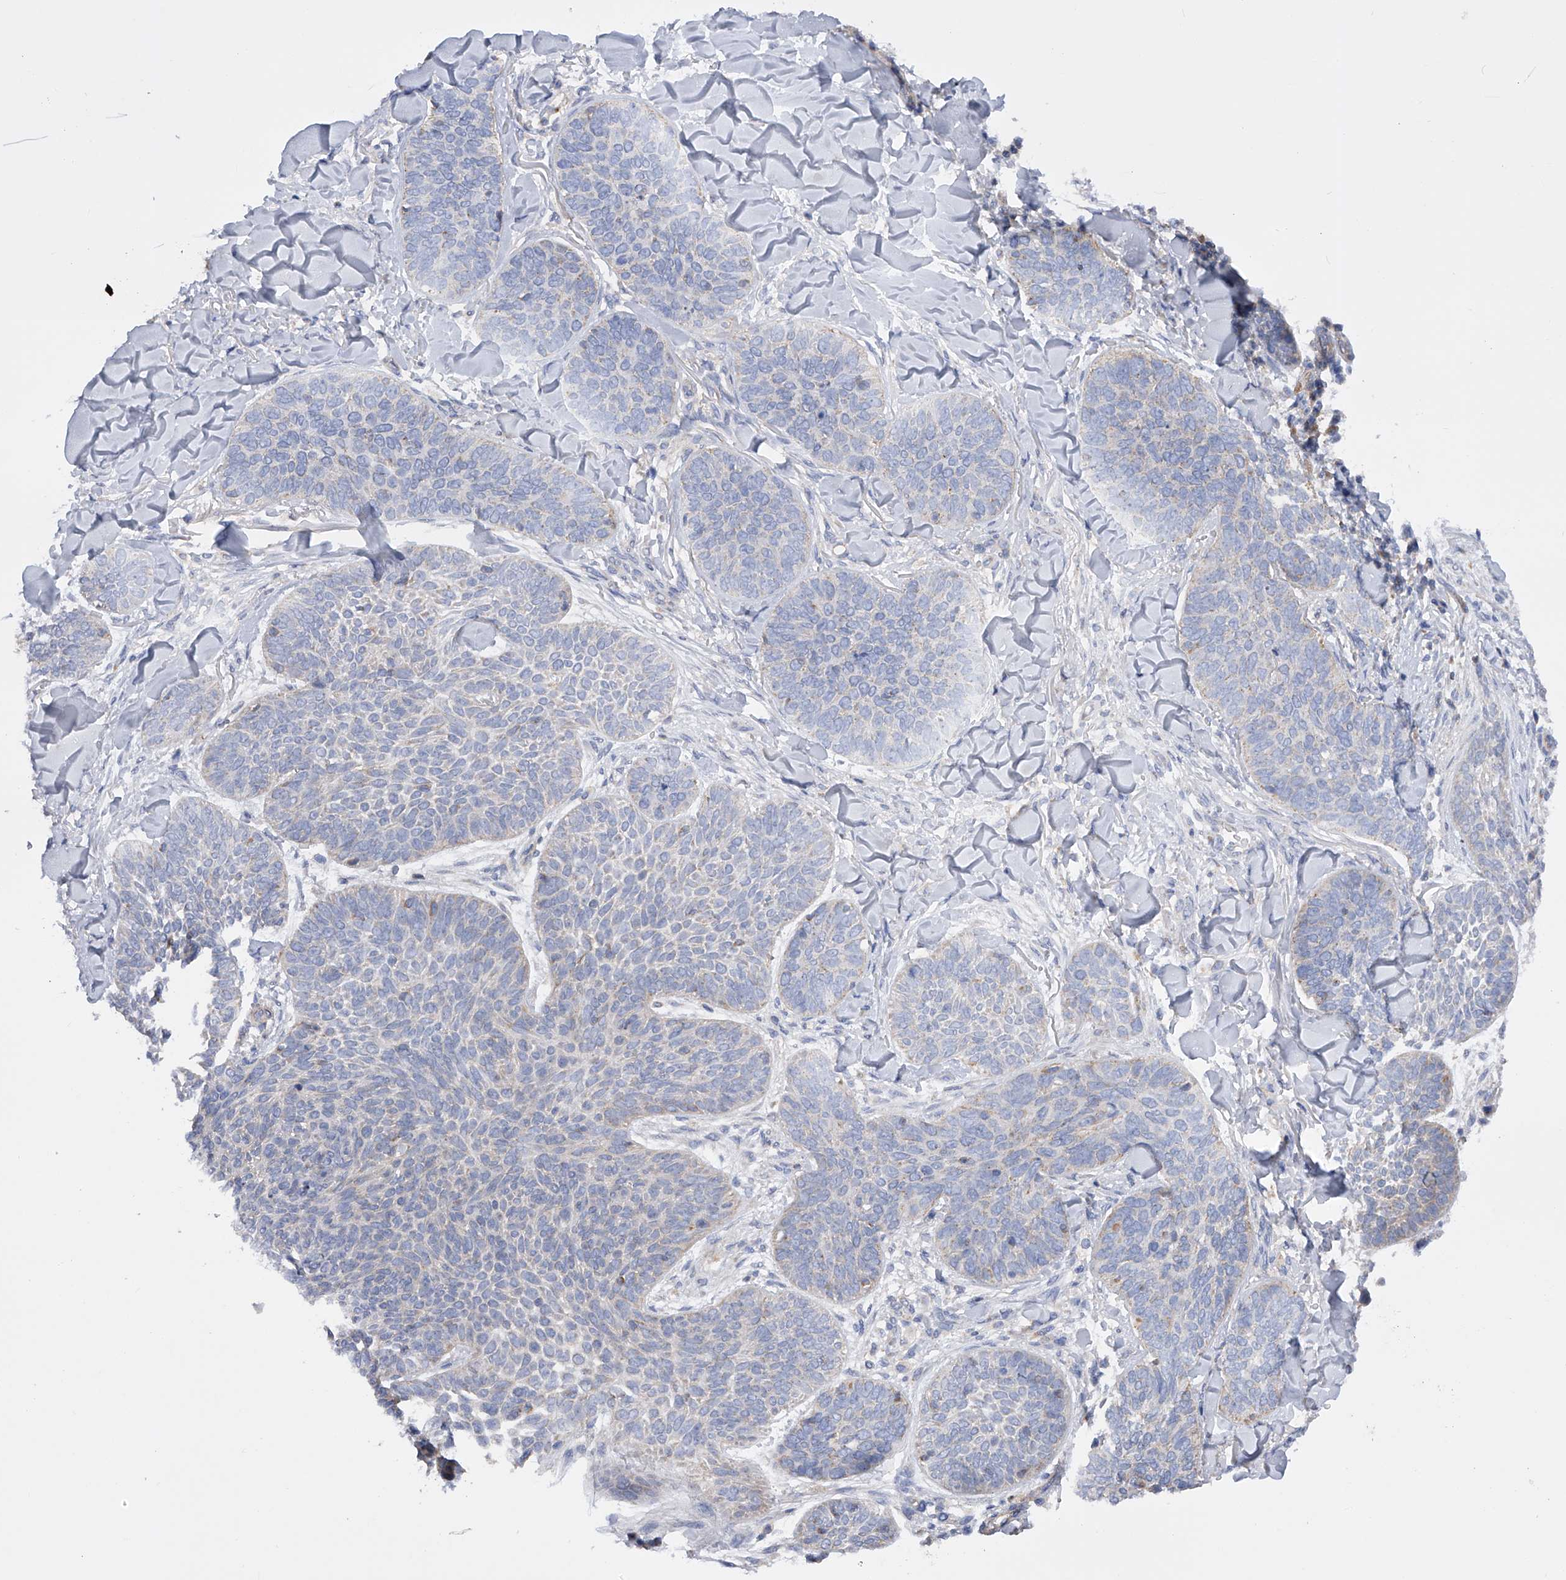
{"staining": {"intensity": "negative", "quantity": "none", "location": "none"}, "tissue": "skin cancer", "cell_type": "Tumor cells", "image_type": "cancer", "snomed": [{"axis": "morphology", "description": "Basal cell carcinoma"}, {"axis": "topography", "description": "Skin"}], "caption": "High power microscopy photomicrograph of an immunohistochemistry histopathology image of basal cell carcinoma (skin), revealing no significant positivity in tumor cells.", "gene": "MLYCD", "patient": {"sex": "male", "age": 85}}